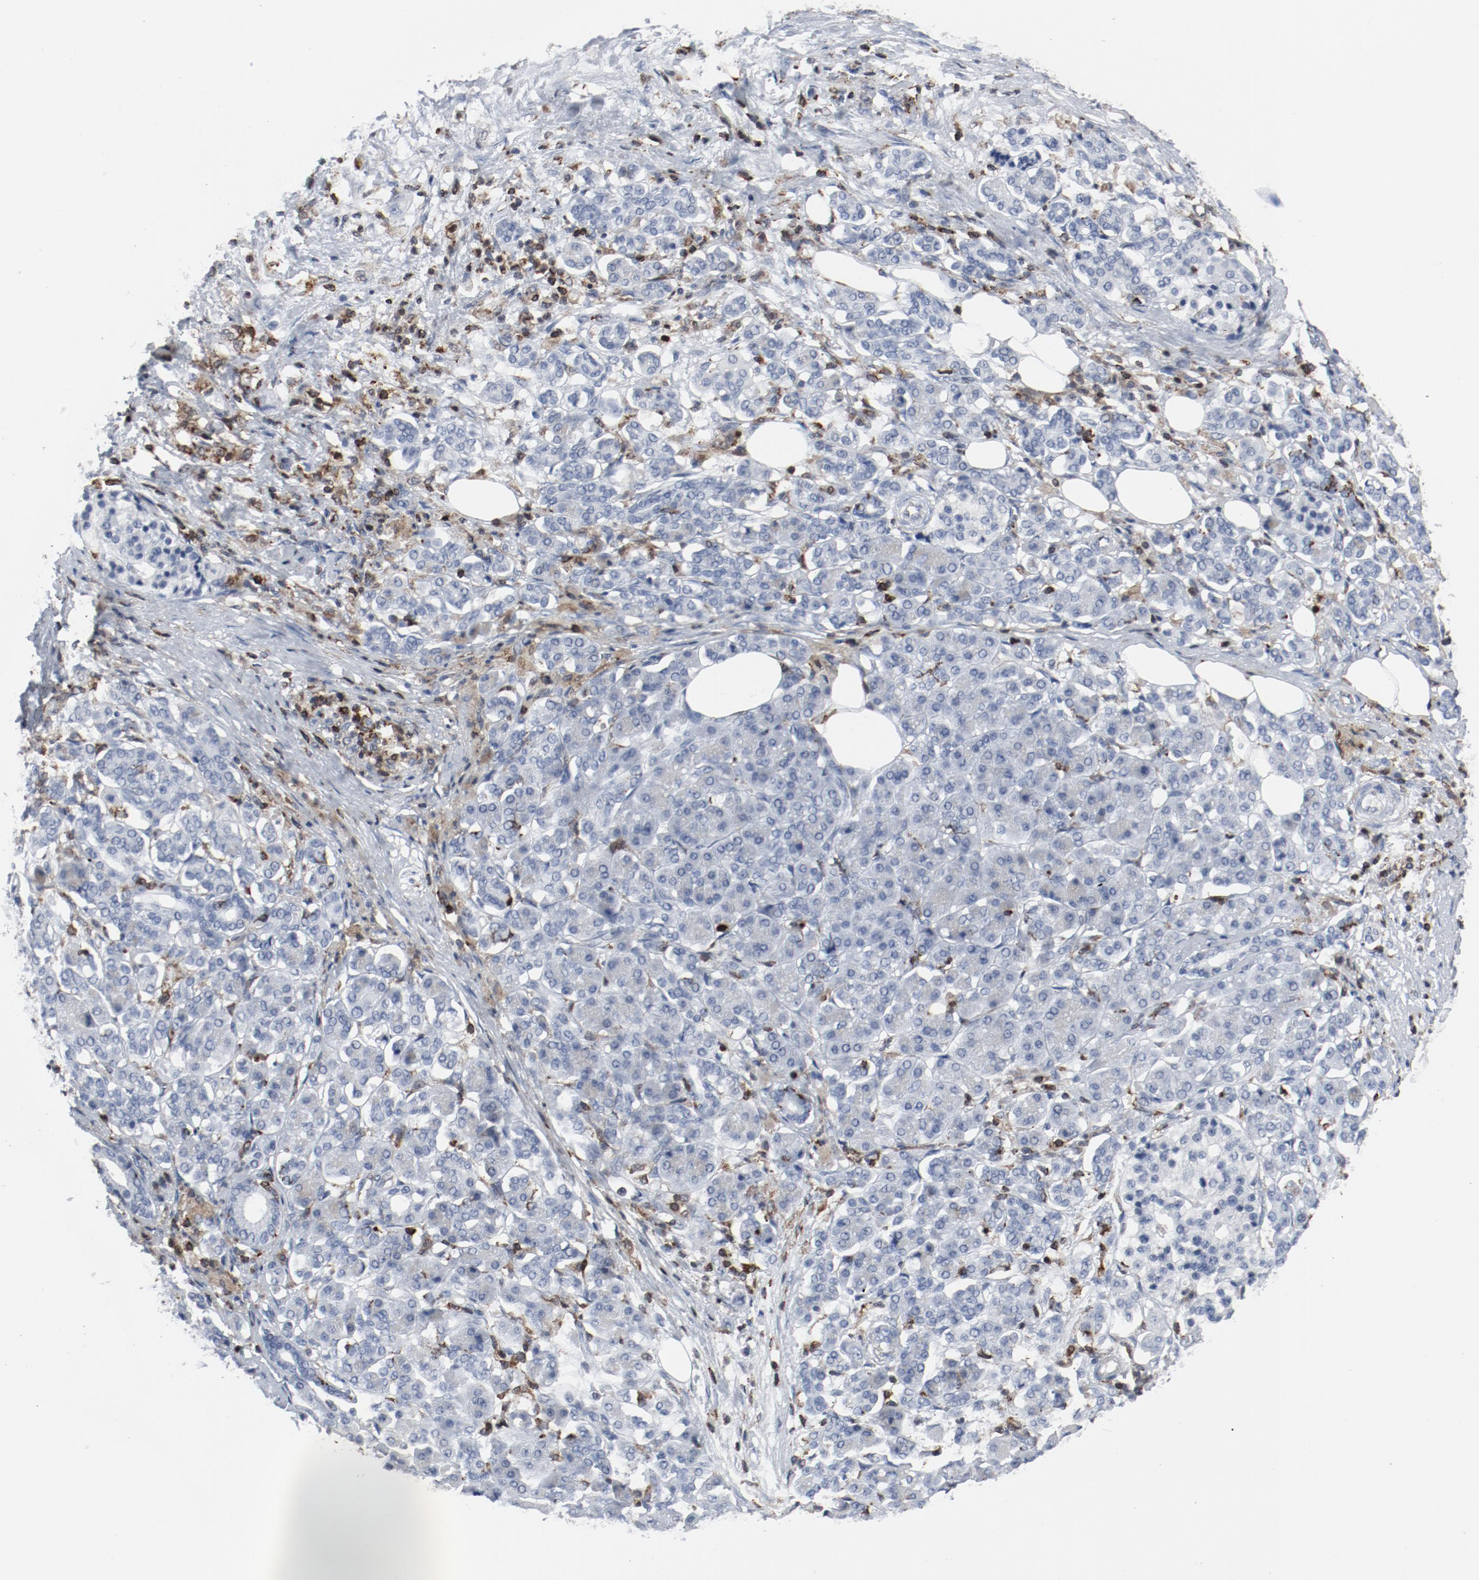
{"staining": {"intensity": "negative", "quantity": "none", "location": "none"}, "tissue": "pancreatic cancer", "cell_type": "Tumor cells", "image_type": "cancer", "snomed": [{"axis": "morphology", "description": "Adenocarcinoma, NOS"}, {"axis": "topography", "description": "Pancreas"}], "caption": "Immunohistochemistry of pancreatic adenocarcinoma demonstrates no expression in tumor cells.", "gene": "LCP2", "patient": {"sex": "male", "age": 62}}